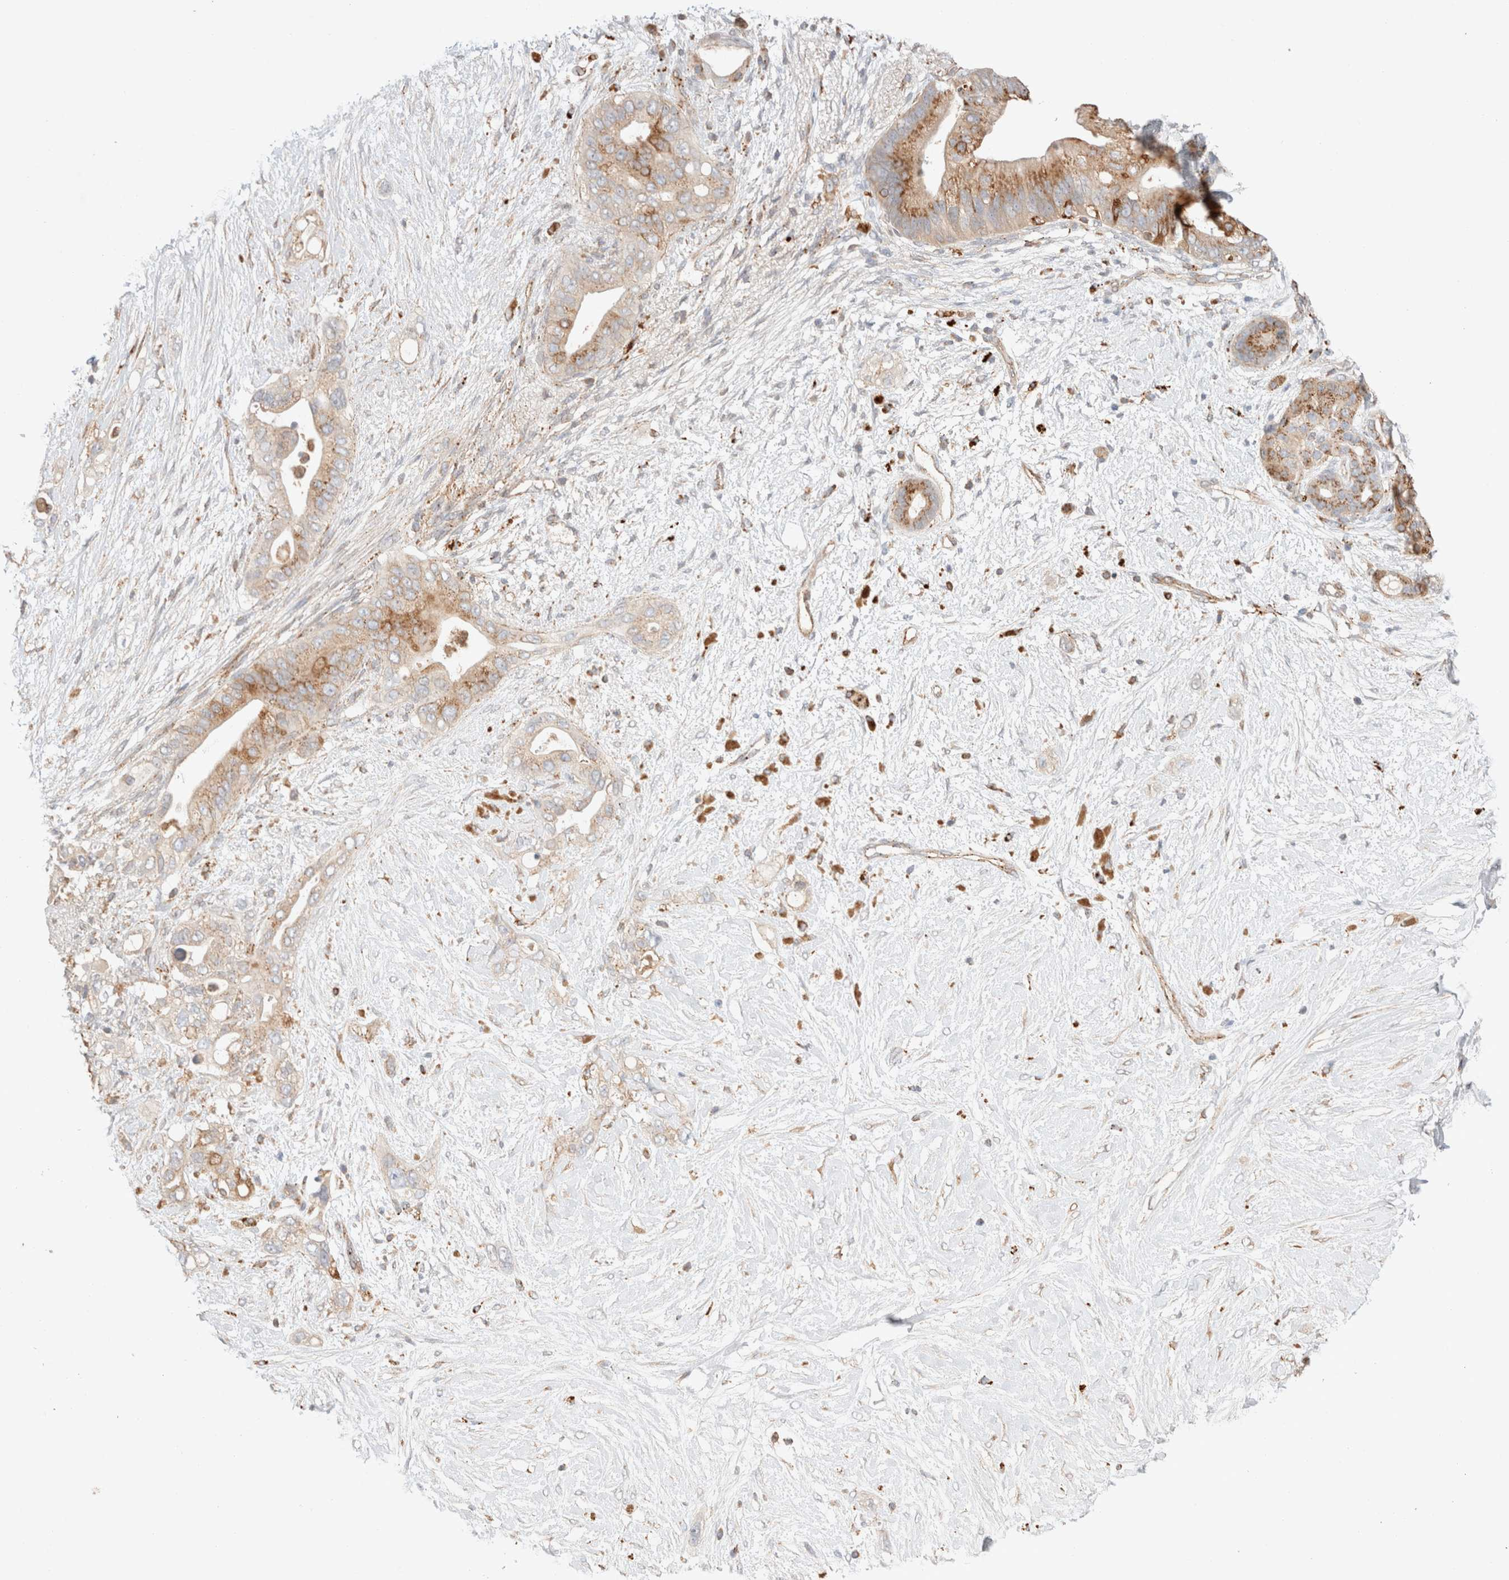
{"staining": {"intensity": "moderate", "quantity": "25%-75%", "location": "cytoplasmic/membranous"}, "tissue": "pancreatic cancer", "cell_type": "Tumor cells", "image_type": "cancer", "snomed": [{"axis": "morphology", "description": "Adenocarcinoma, NOS"}, {"axis": "topography", "description": "Pancreas"}], "caption": "Moderate cytoplasmic/membranous protein staining is seen in about 25%-75% of tumor cells in adenocarcinoma (pancreatic).", "gene": "RABEPK", "patient": {"sex": "male", "age": 53}}